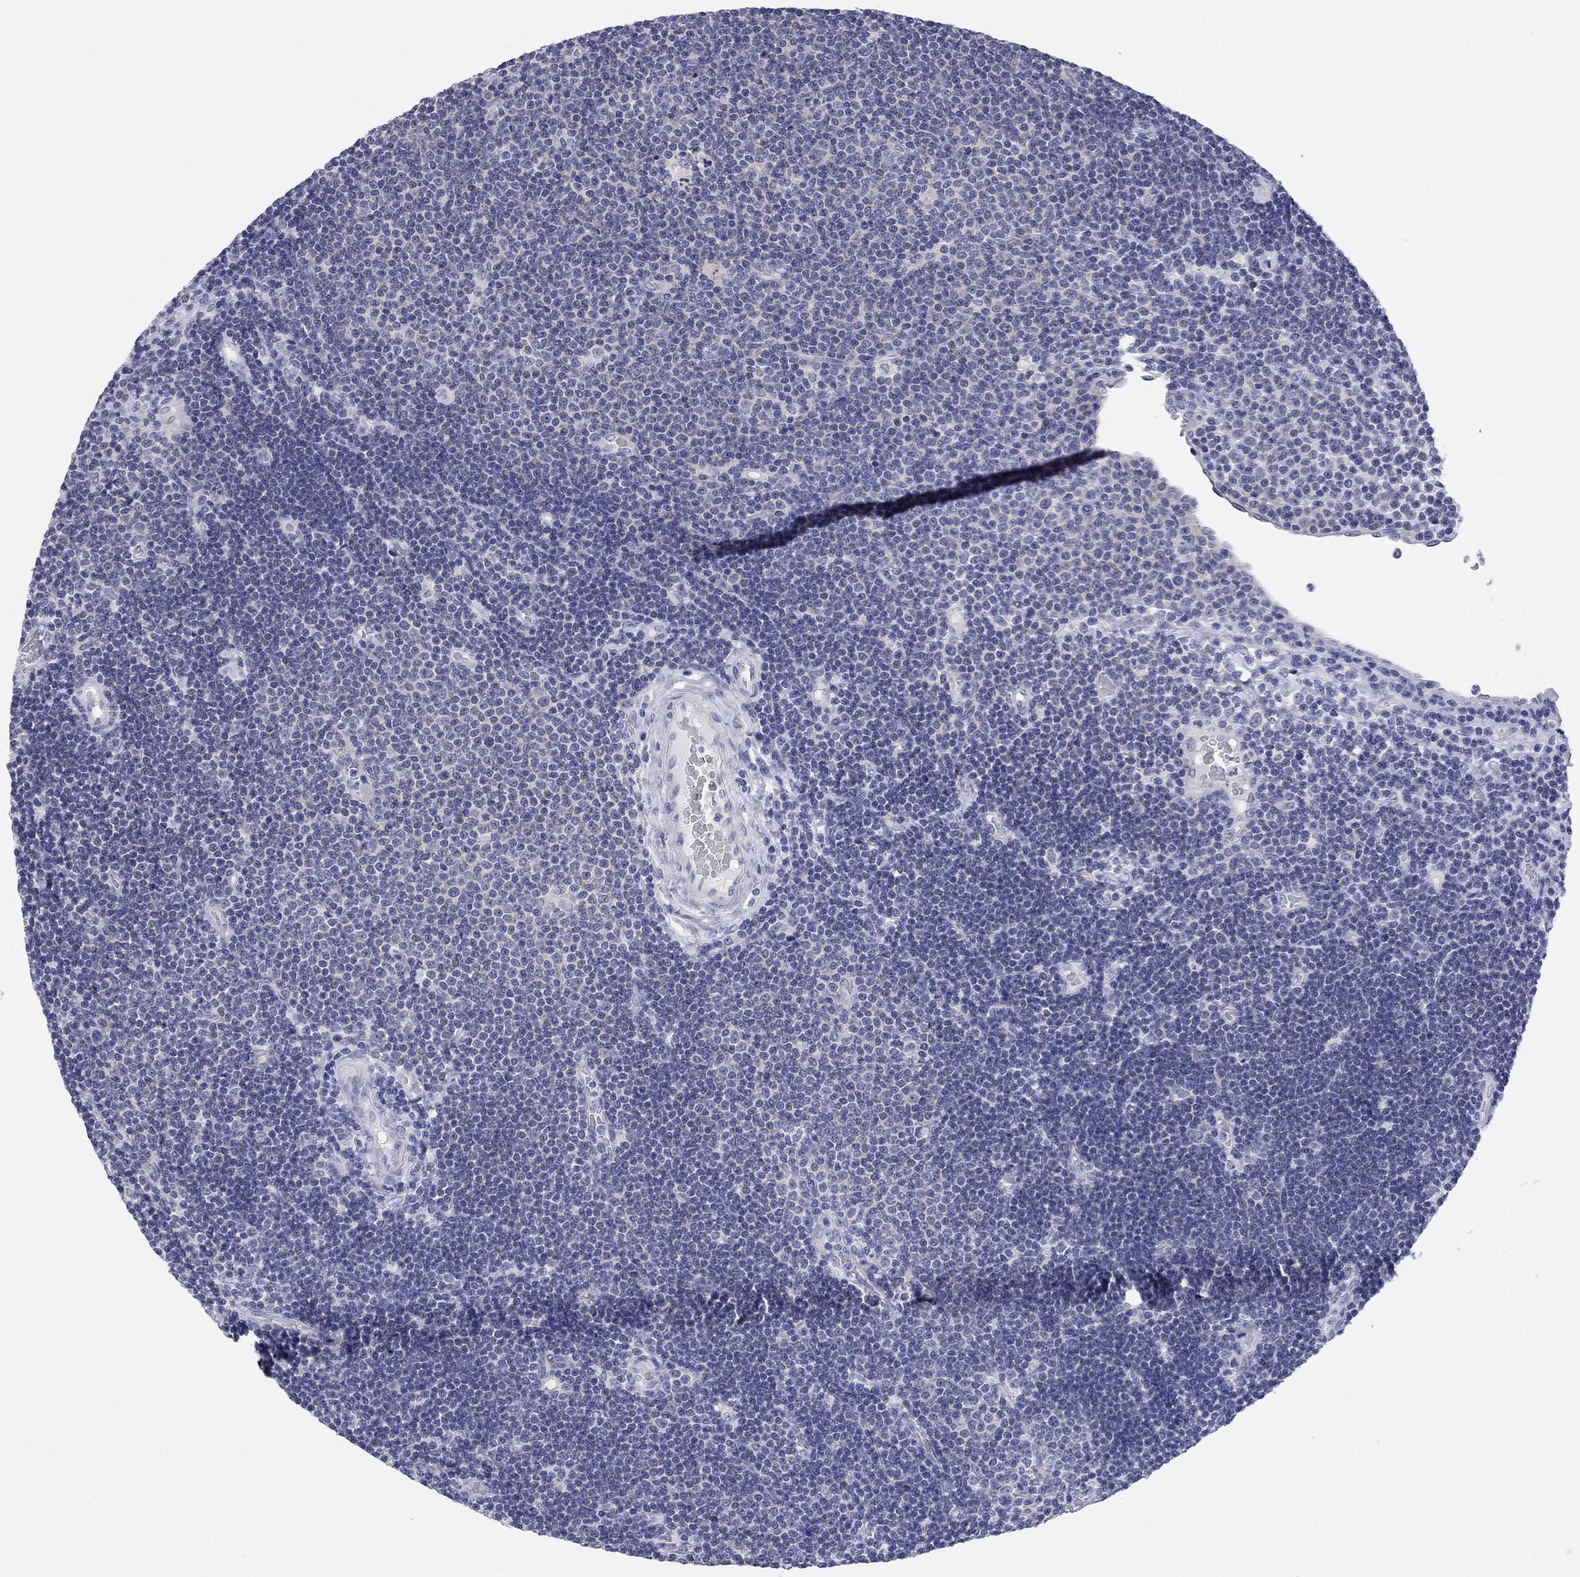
{"staining": {"intensity": "negative", "quantity": "none", "location": "none"}, "tissue": "lymphoma", "cell_type": "Tumor cells", "image_type": "cancer", "snomed": [{"axis": "morphology", "description": "Malignant lymphoma, non-Hodgkin's type, Low grade"}, {"axis": "topography", "description": "Brain"}], "caption": "IHC micrograph of malignant lymphoma, non-Hodgkin's type (low-grade) stained for a protein (brown), which shows no positivity in tumor cells.", "gene": "TMEM221", "patient": {"sex": "female", "age": 66}}